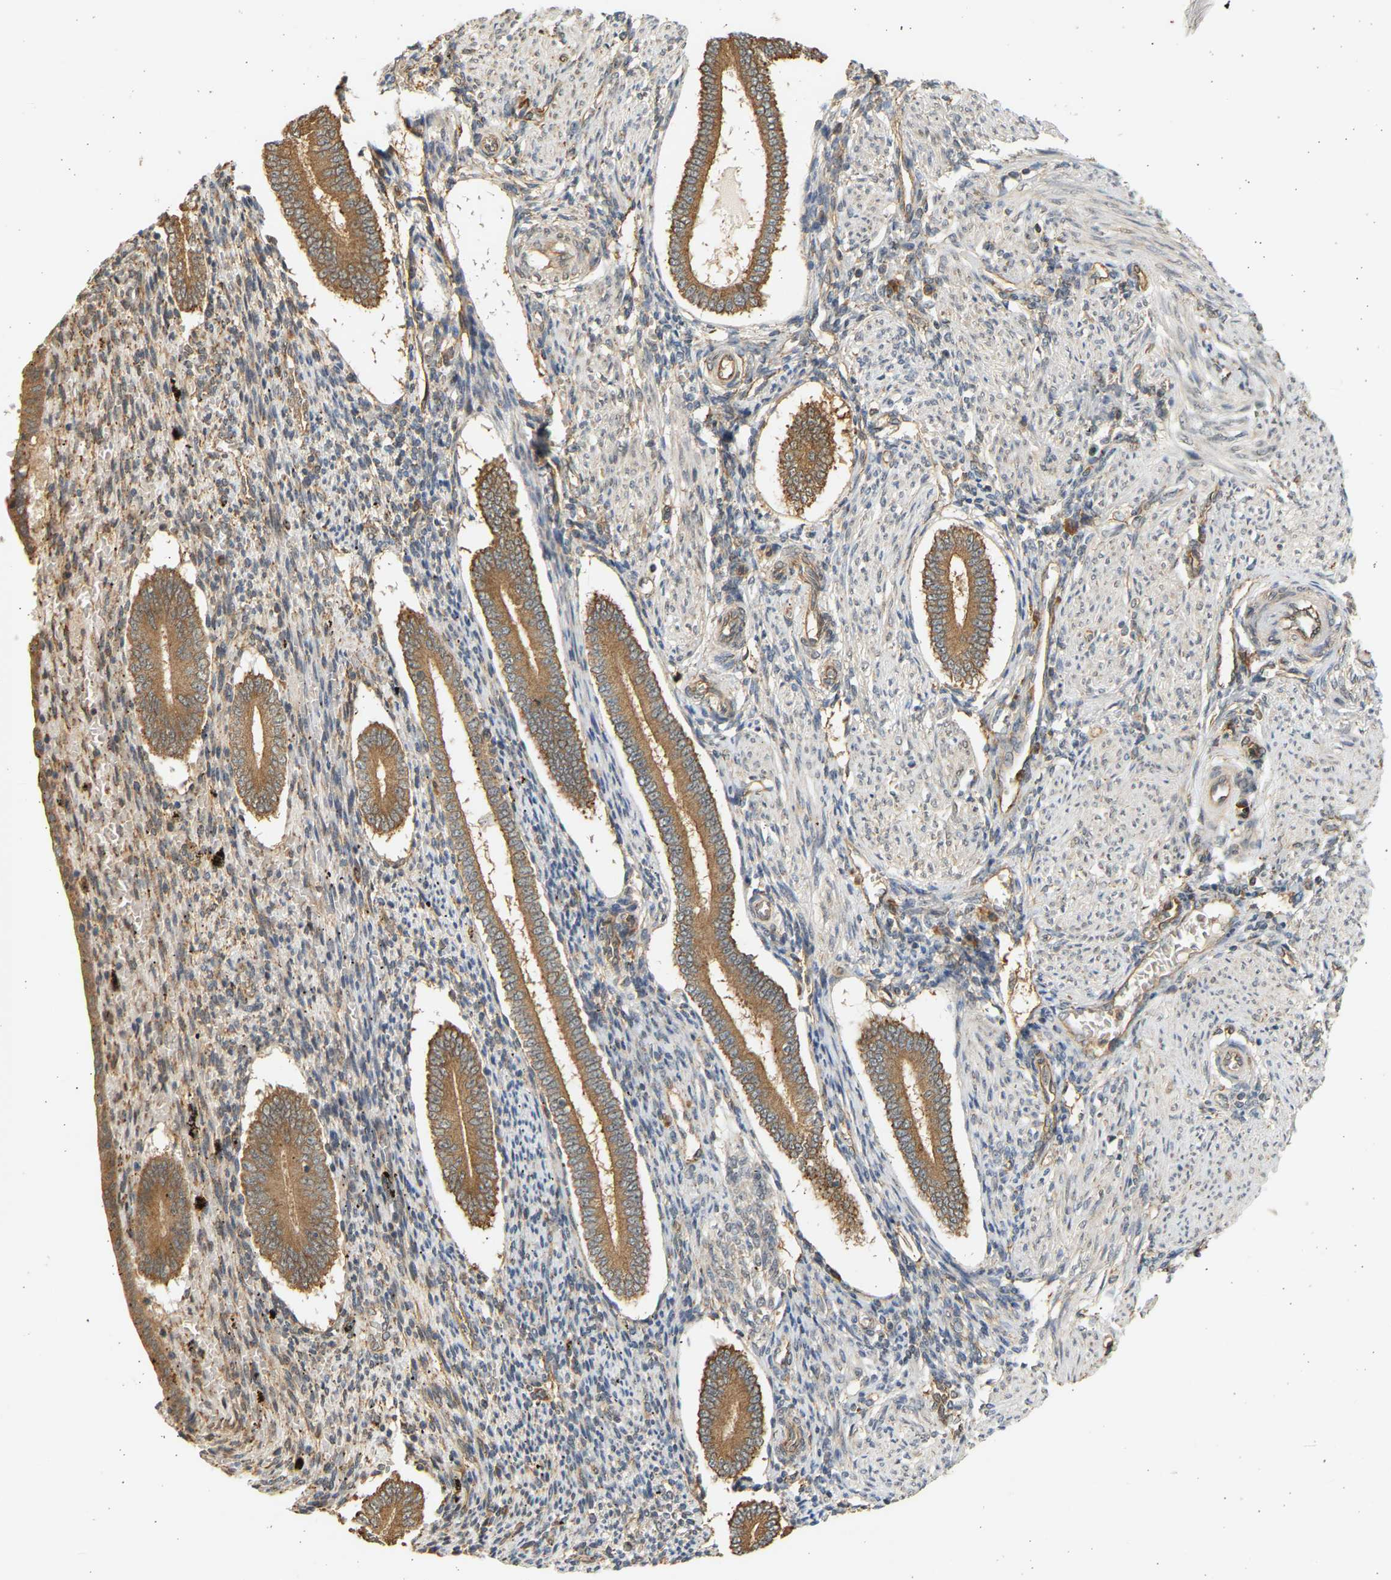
{"staining": {"intensity": "moderate", "quantity": ">75%", "location": "cytoplasmic/membranous"}, "tissue": "endometrium", "cell_type": "Cells in endometrial stroma", "image_type": "normal", "snomed": [{"axis": "morphology", "description": "Normal tissue, NOS"}, {"axis": "topography", "description": "Endometrium"}], "caption": "There is medium levels of moderate cytoplasmic/membranous positivity in cells in endometrial stroma of benign endometrium, as demonstrated by immunohistochemical staining (brown color).", "gene": "B4GALT6", "patient": {"sex": "female", "age": 42}}